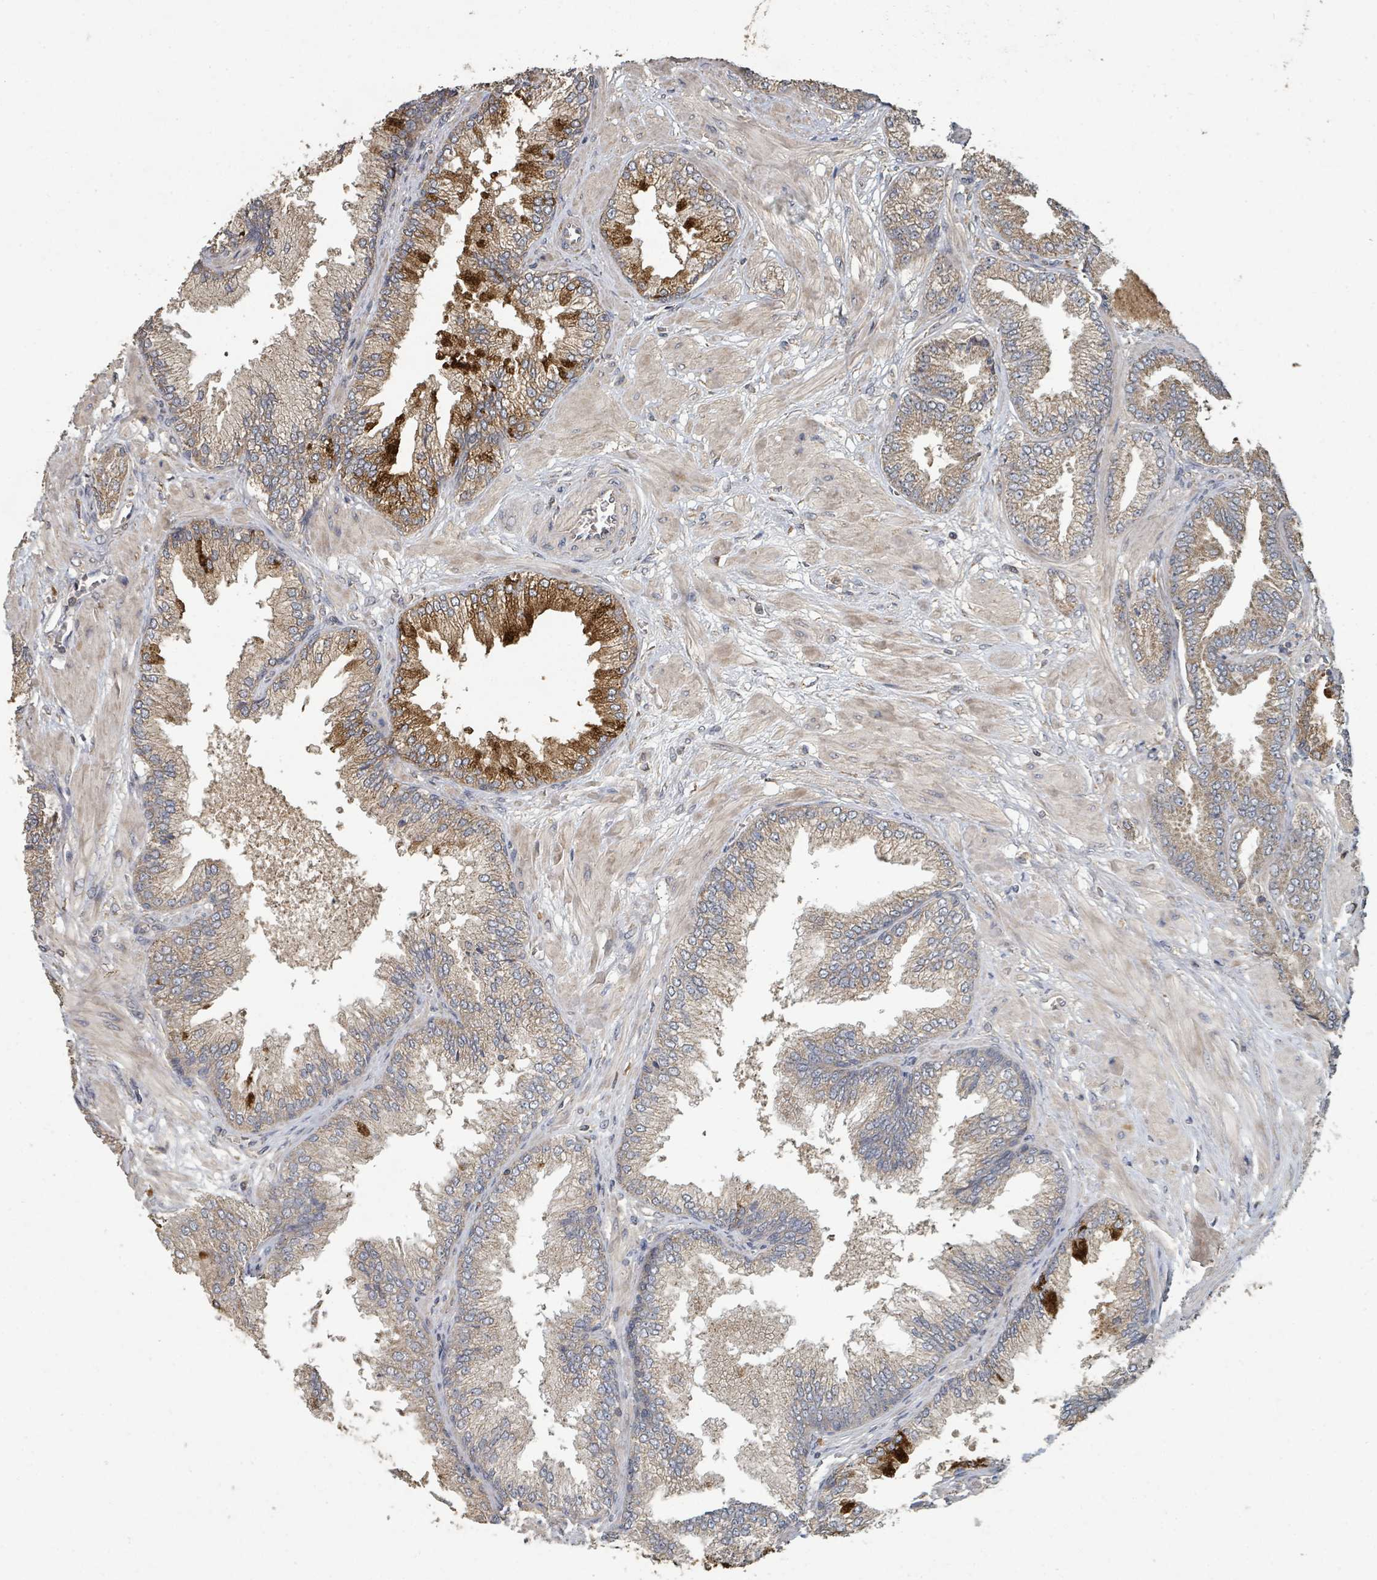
{"staining": {"intensity": "weak", "quantity": "25%-75%", "location": "cytoplasmic/membranous"}, "tissue": "prostate cancer", "cell_type": "Tumor cells", "image_type": "cancer", "snomed": [{"axis": "morphology", "description": "Adenocarcinoma, Low grade"}, {"axis": "topography", "description": "Prostate"}], "caption": "A brown stain highlights weak cytoplasmic/membranous positivity of a protein in prostate cancer (low-grade adenocarcinoma) tumor cells.", "gene": "WDFY1", "patient": {"sex": "male", "age": 55}}